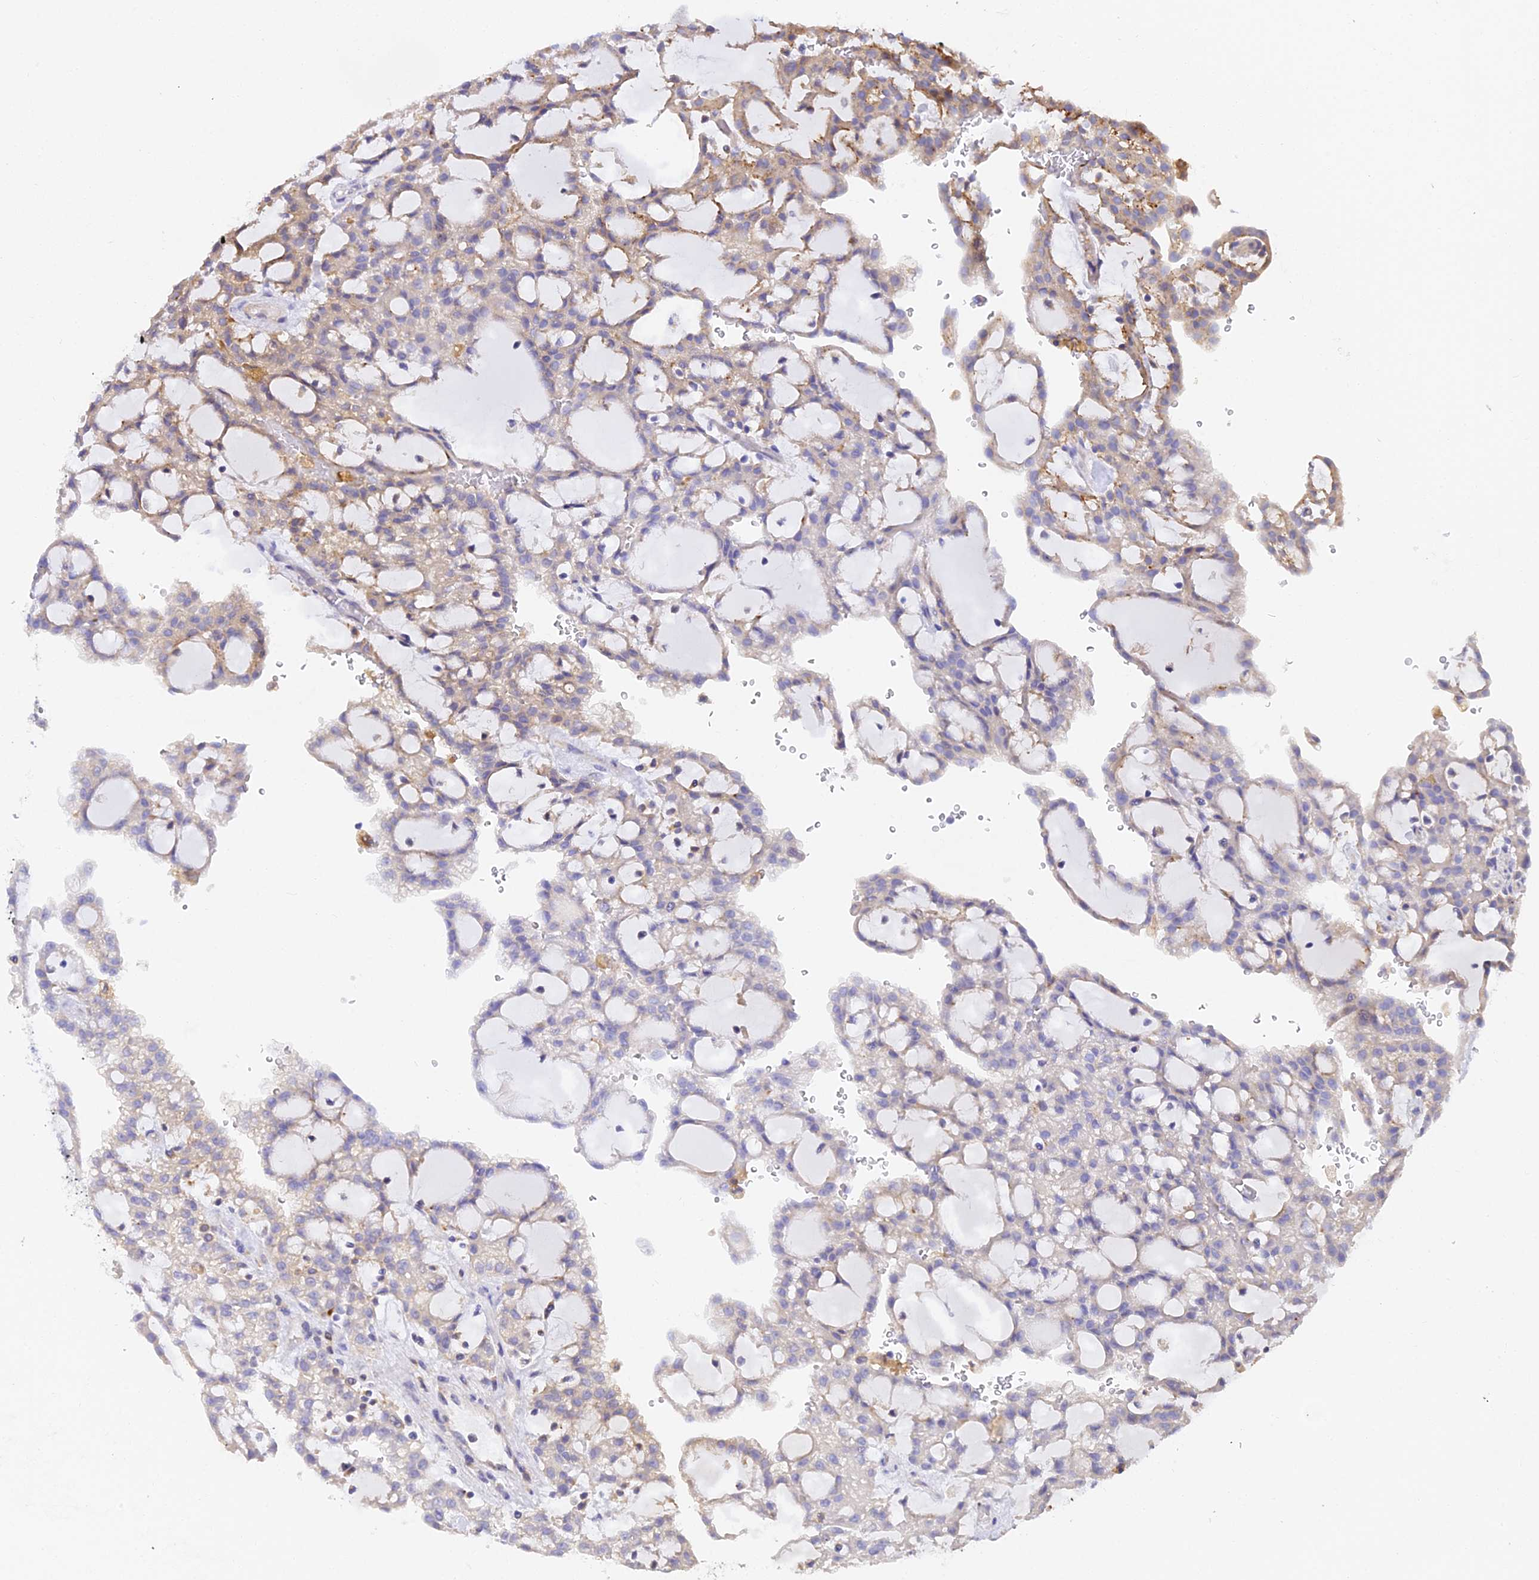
{"staining": {"intensity": "weak", "quantity": "25%-75%", "location": "cytoplasmic/membranous"}, "tissue": "renal cancer", "cell_type": "Tumor cells", "image_type": "cancer", "snomed": [{"axis": "morphology", "description": "Adenocarcinoma, NOS"}, {"axis": "topography", "description": "Kidney"}], "caption": "The image displays immunohistochemical staining of renal adenocarcinoma. There is weak cytoplasmic/membranous positivity is seen in approximately 25%-75% of tumor cells. Ihc stains the protein of interest in brown and the nuclei are stained blue.", "gene": "ARL8B", "patient": {"sex": "male", "age": 63}}